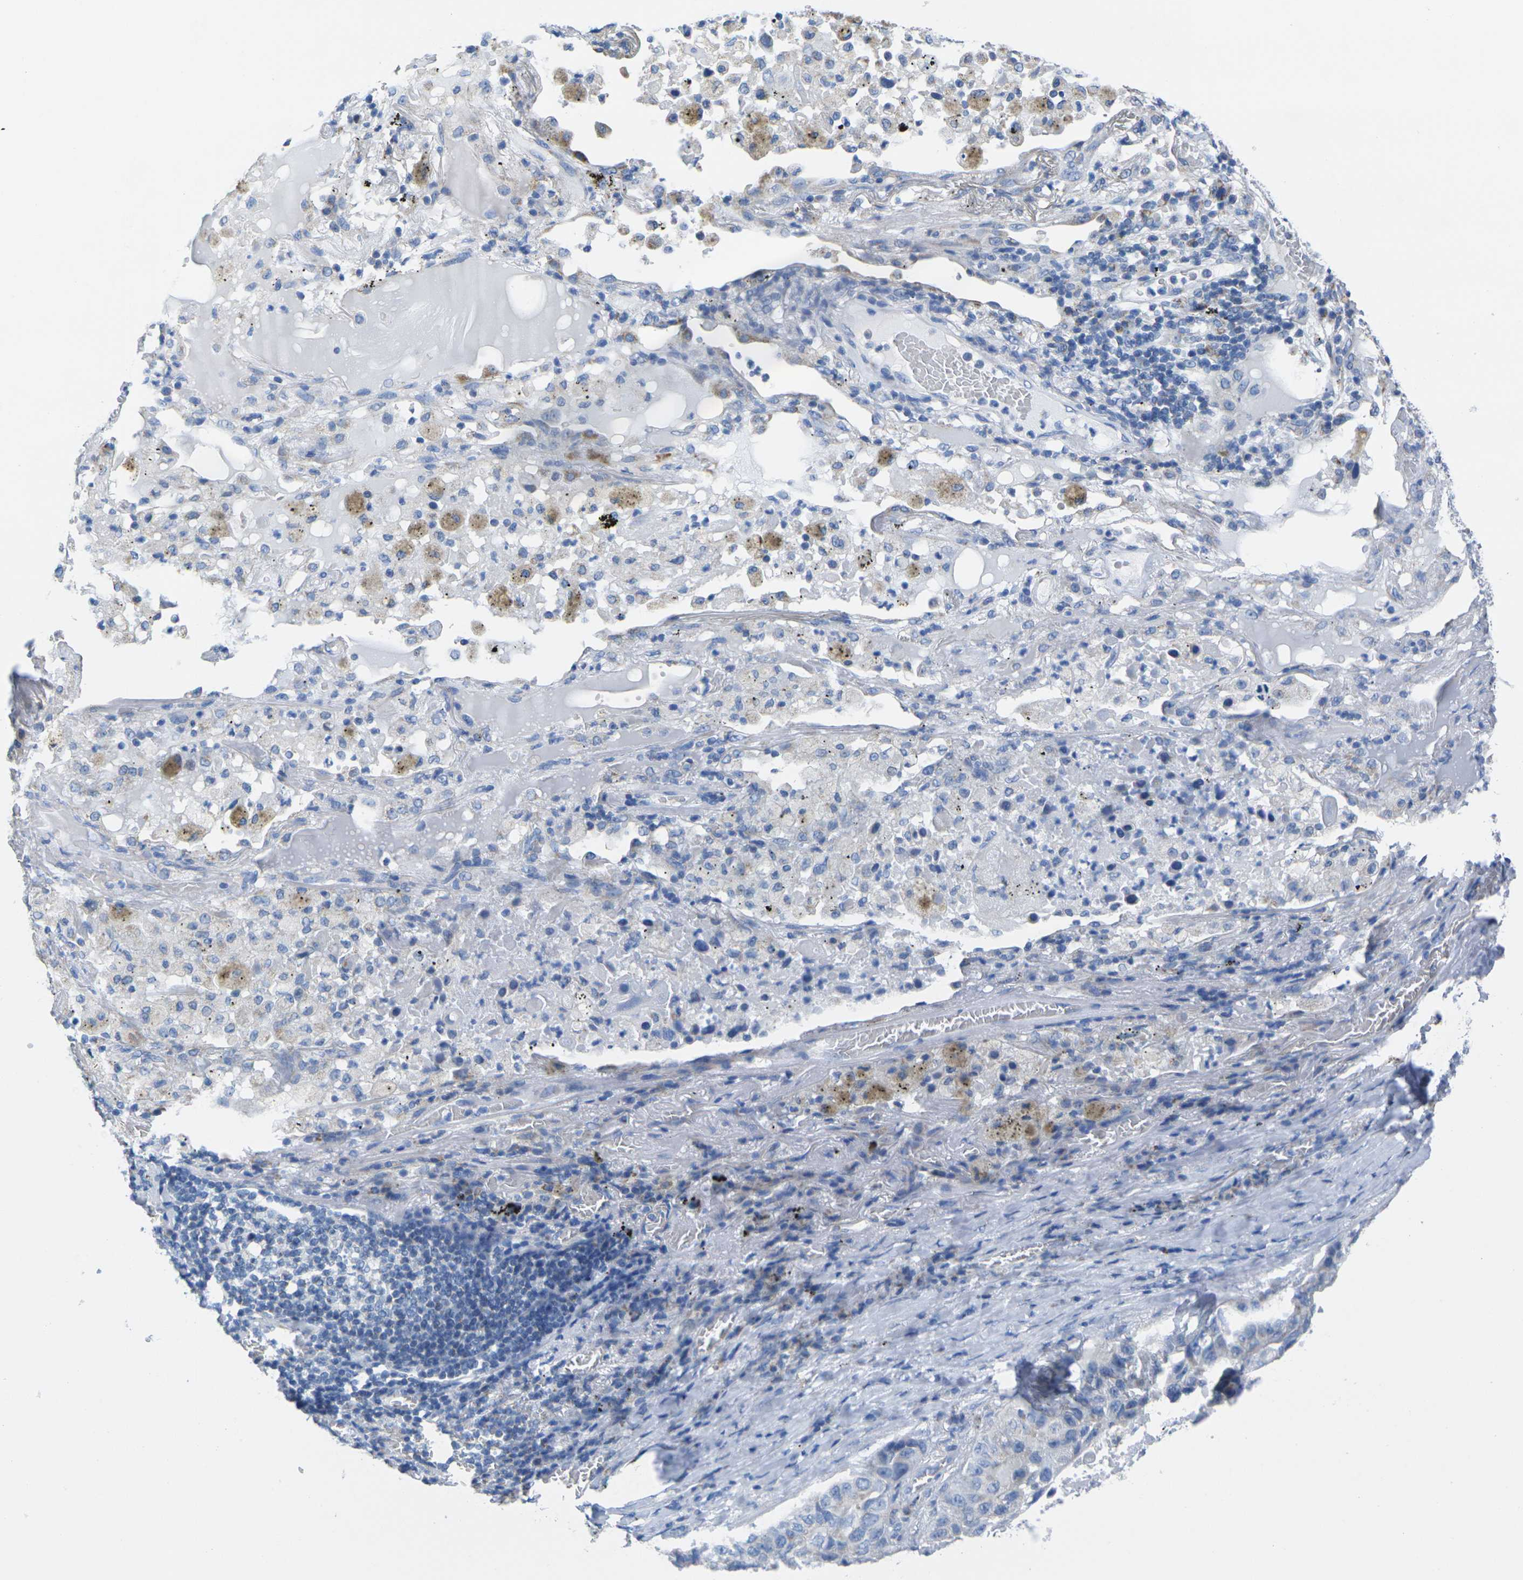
{"staining": {"intensity": "negative", "quantity": "none", "location": "none"}, "tissue": "lung cancer", "cell_type": "Tumor cells", "image_type": "cancer", "snomed": [{"axis": "morphology", "description": "Squamous cell carcinoma, NOS"}, {"axis": "topography", "description": "Lung"}], "caption": "DAB immunohistochemical staining of lung cancer shows no significant positivity in tumor cells. Nuclei are stained in blue.", "gene": "TMEM204", "patient": {"sex": "male", "age": 57}}